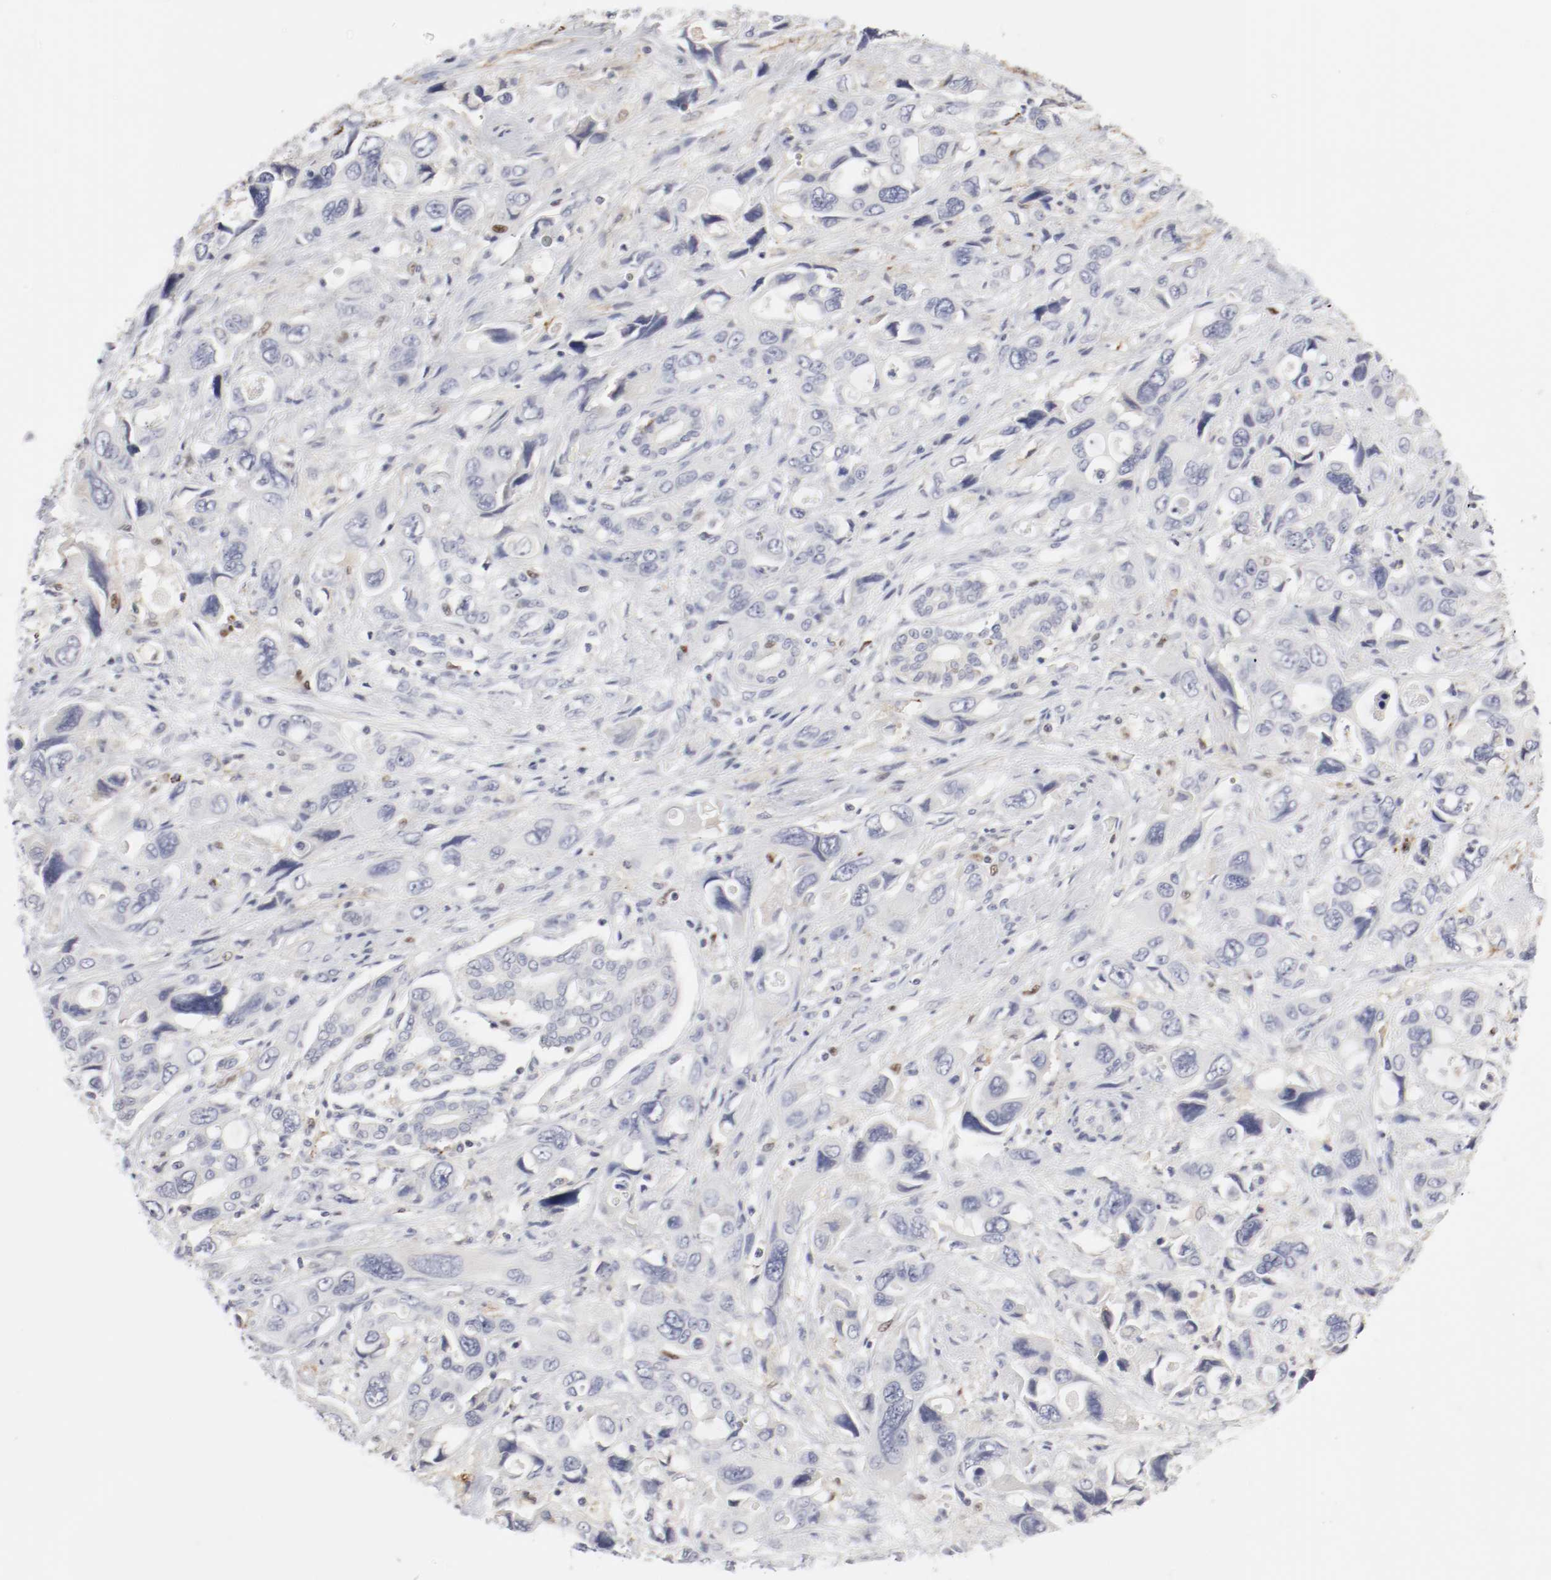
{"staining": {"intensity": "negative", "quantity": "none", "location": "none"}, "tissue": "pancreatic cancer", "cell_type": "Tumor cells", "image_type": "cancer", "snomed": [{"axis": "morphology", "description": "Adenocarcinoma, NOS"}, {"axis": "topography", "description": "Pancreas"}], "caption": "Tumor cells are negative for protein expression in human pancreatic cancer (adenocarcinoma). The staining was performed using DAB to visualize the protein expression in brown, while the nuclei were stained in blue with hematoxylin (Magnification: 20x).", "gene": "ITGAX", "patient": {"sex": "male", "age": 46}}